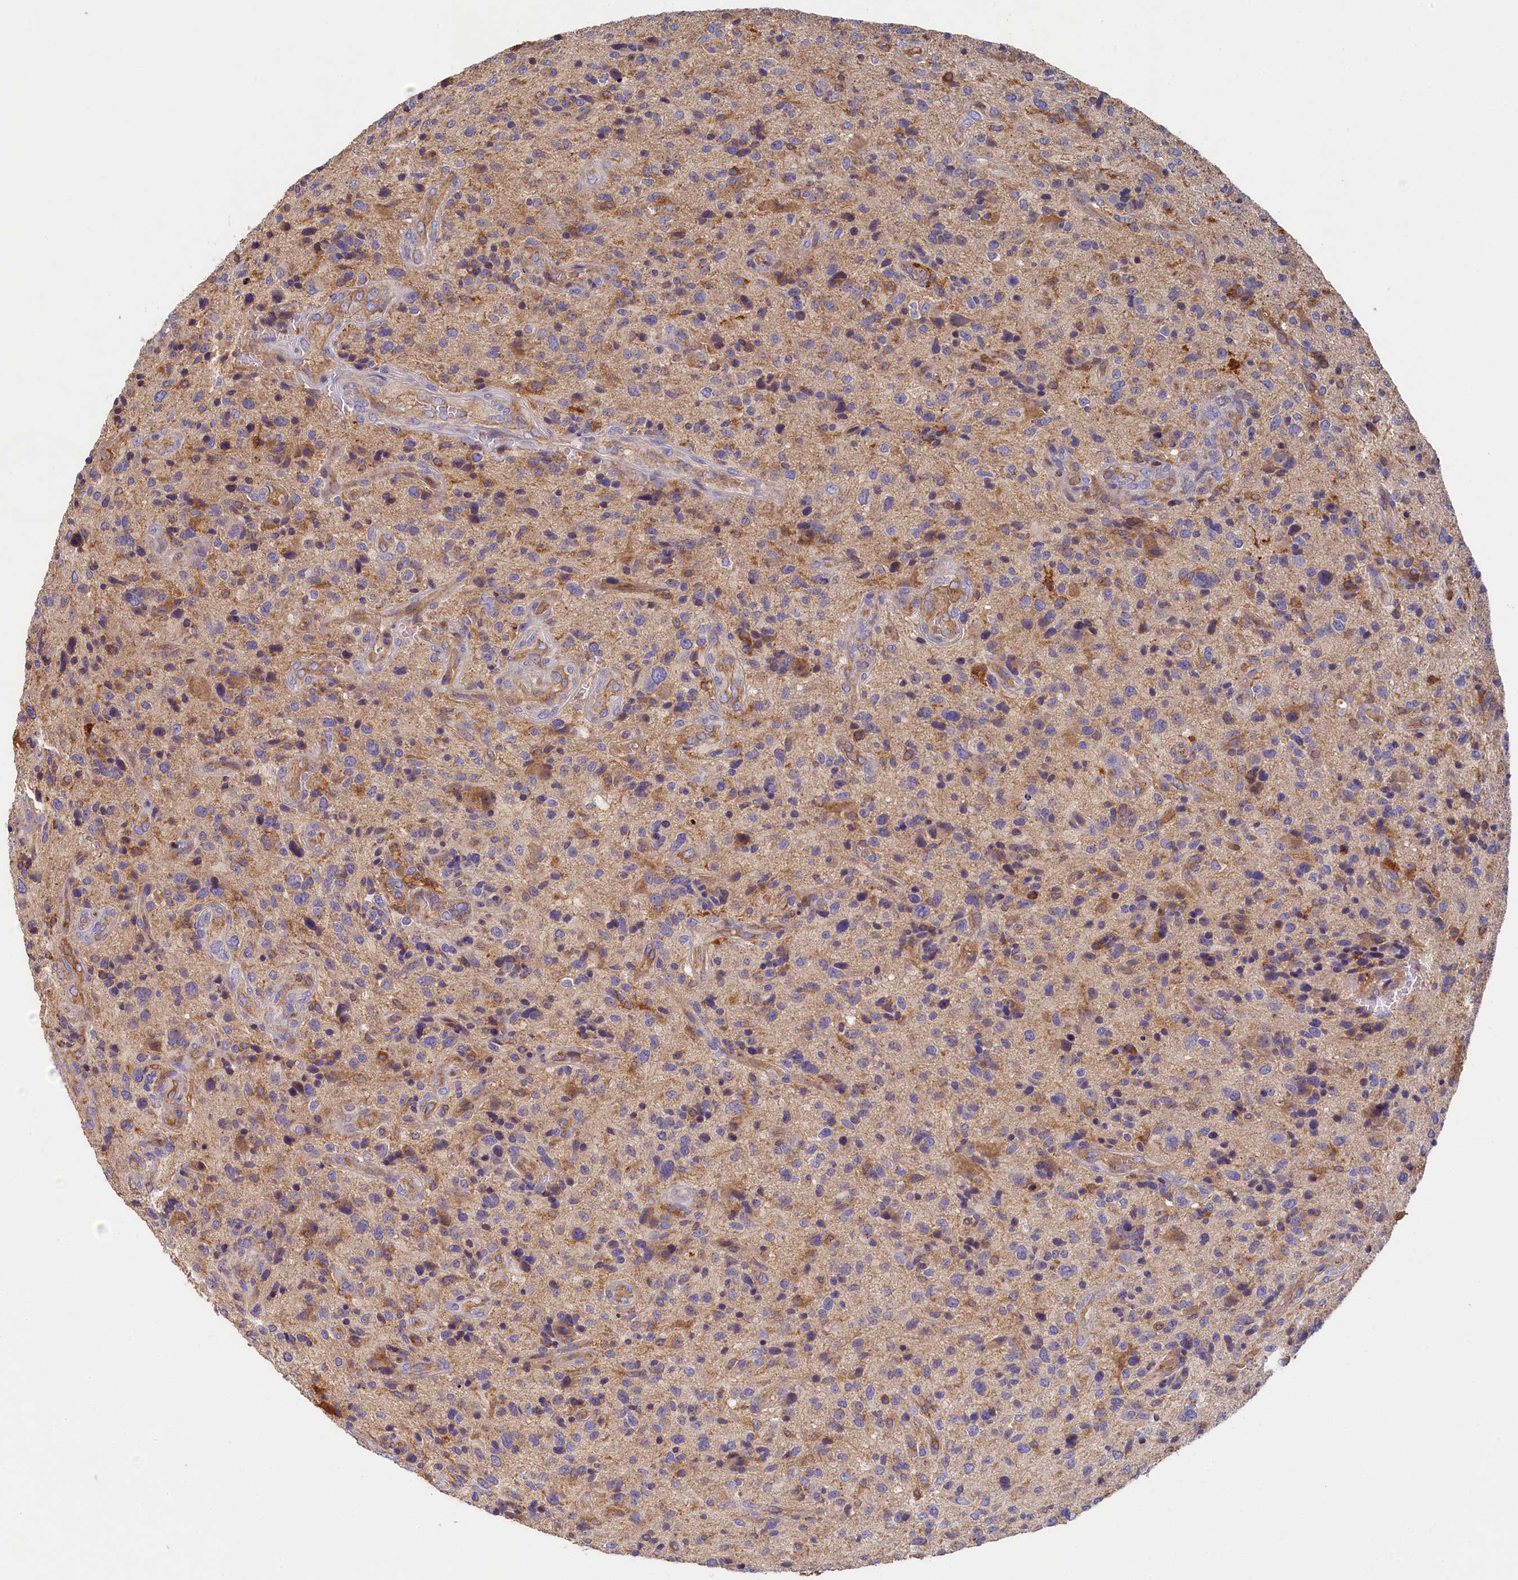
{"staining": {"intensity": "weak", "quantity": "<25%", "location": "cytoplasmic/membranous"}, "tissue": "glioma", "cell_type": "Tumor cells", "image_type": "cancer", "snomed": [{"axis": "morphology", "description": "Glioma, malignant, High grade"}, {"axis": "topography", "description": "Brain"}], "caption": "The micrograph displays no staining of tumor cells in glioma.", "gene": "SEC31B", "patient": {"sex": "male", "age": 47}}